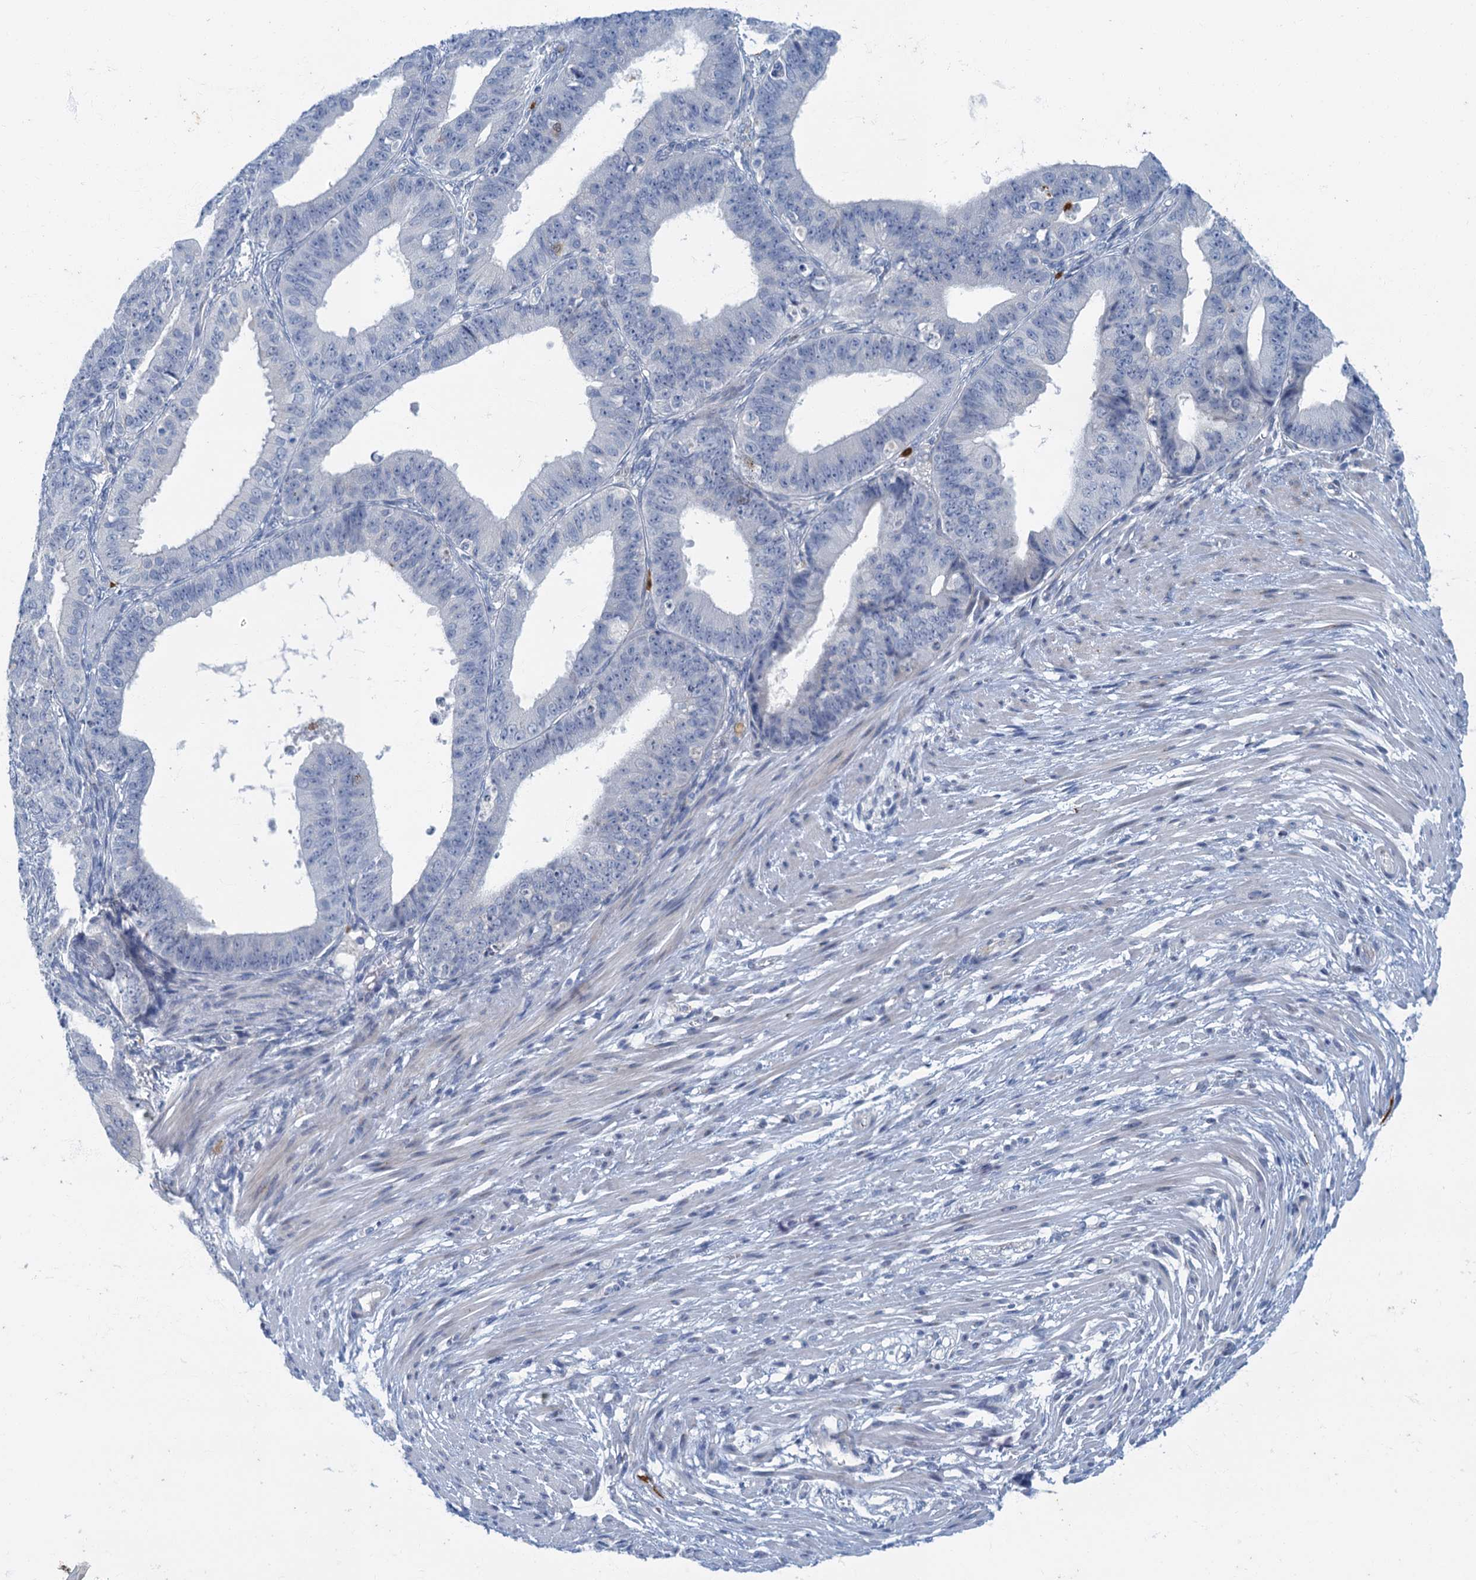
{"staining": {"intensity": "negative", "quantity": "none", "location": "none"}, "tissue": "ovarian cancer", "cell_type": "Tumor cells", "image_type": "cancer", "snomed": [{"axis": "morphology", "description": "Carcinoma, endometroid"}, {"axis": "topography", "description": "Appendix"}, {"axis": "topography", "description": "Ovary"}], "caption": "Endometroid carcinoma (ovarian) was stained to show a protein in brown. There is no significant staining in tumor cells. (IHC, brightfield microscopy, high magnification).", "gene": "ANKDD1A", "patient": {"sex": "female", "age": 42}}